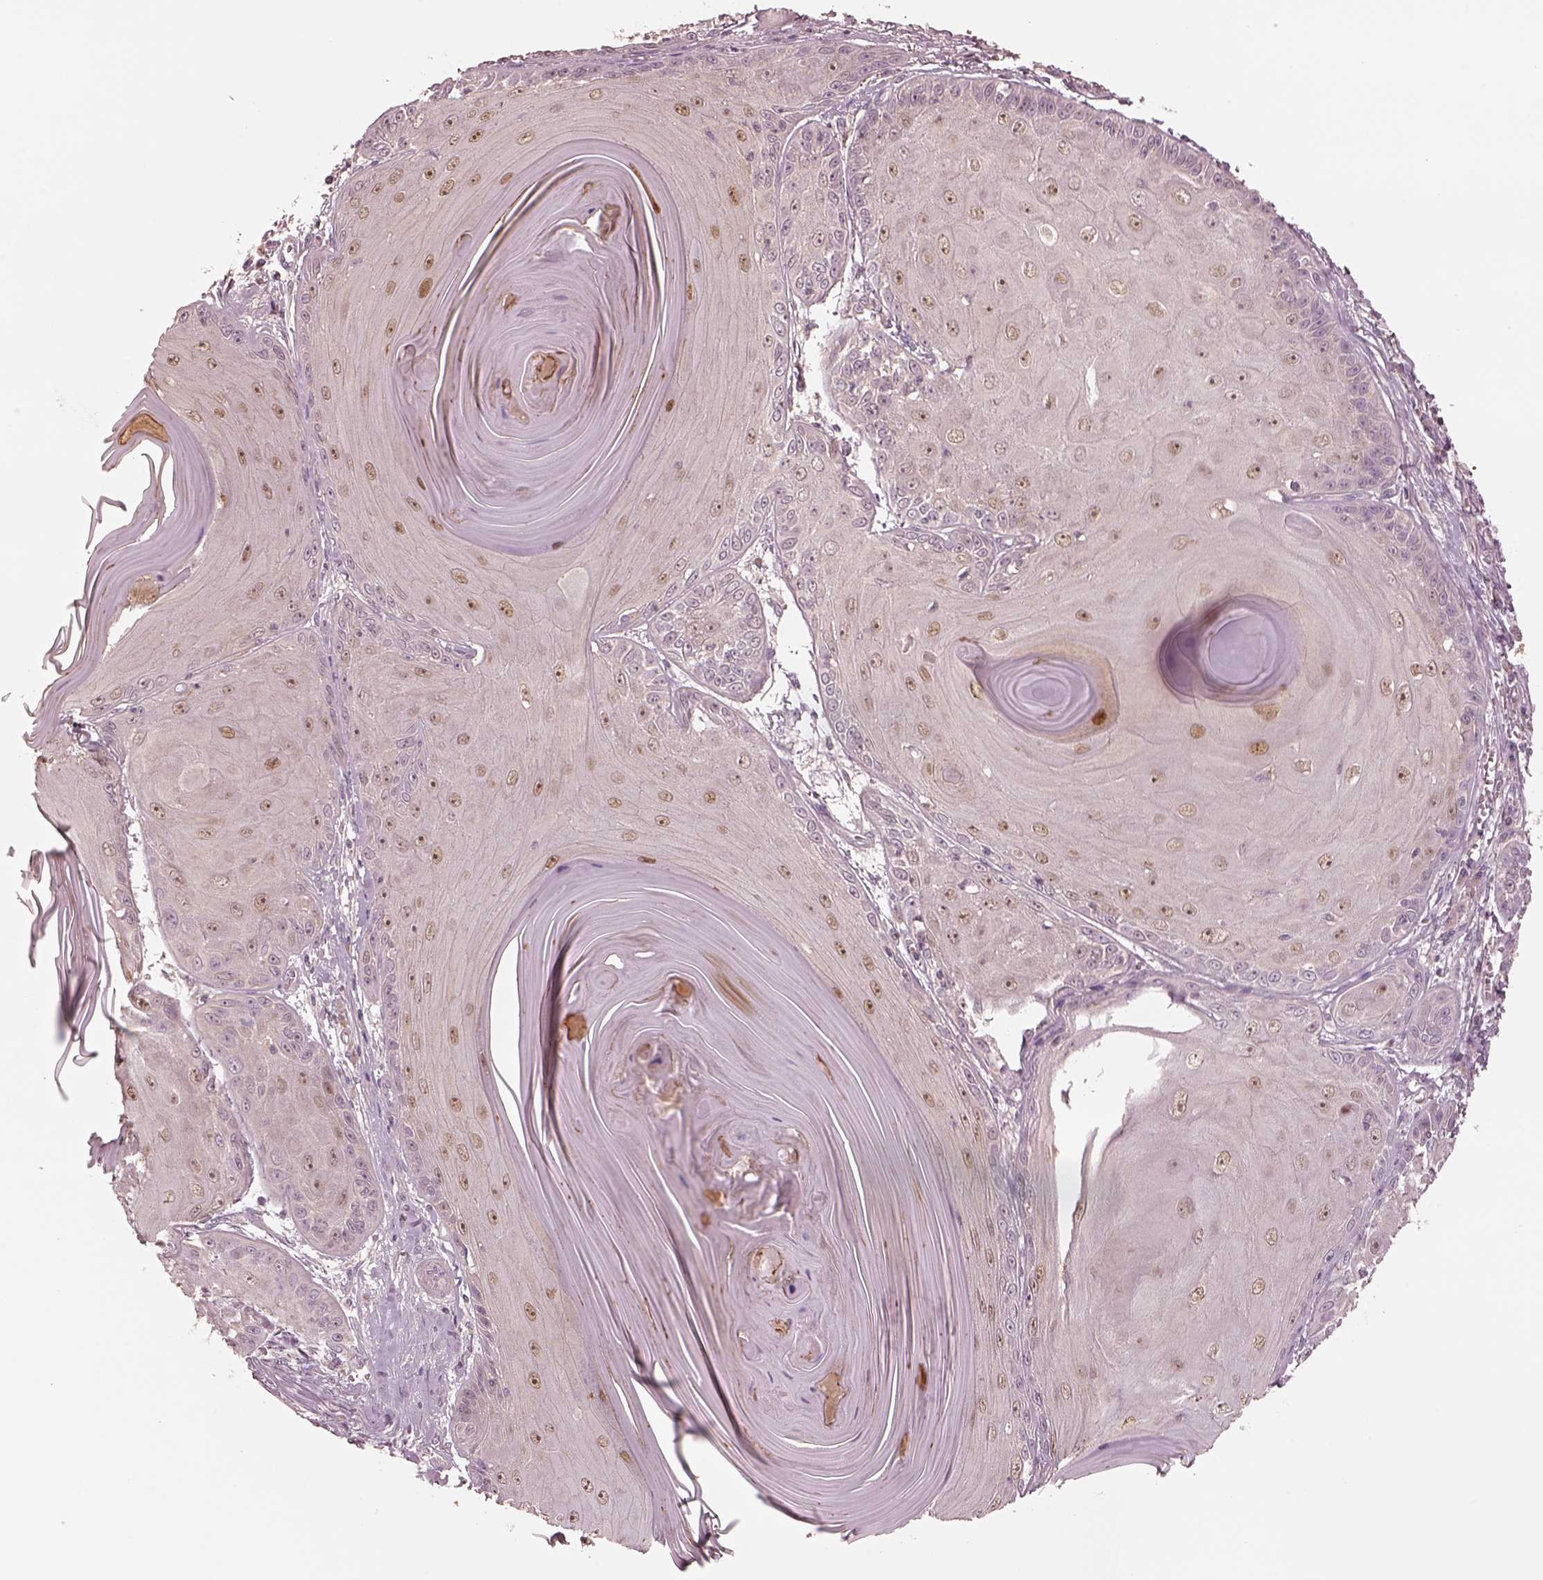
{"staining": {"intensity": "moderate", "quantity": ">75%", "location": "nuclear"}, "tissue": "skin cancer", "cell_type": "Tumor cells", "image_type": "cancer", "snomed": [{"axis": "morphology", "description": "Squamous cell carcinoma, NOS"}, {"axis": "topography", "description": "Skin"}, {"axis": "topography", "description": "Vulva"}], "caption": "Immunohistochemical staining of squamous cell carcinoma (skin) exhibits moderate nuclear protein positivity in approximately >75% of tumor cells. (DAB = brown stain, brightfield microscopy at high magnification).", "gene": "SDCBP2", "patient": {"sex": "female", "age": 85}}